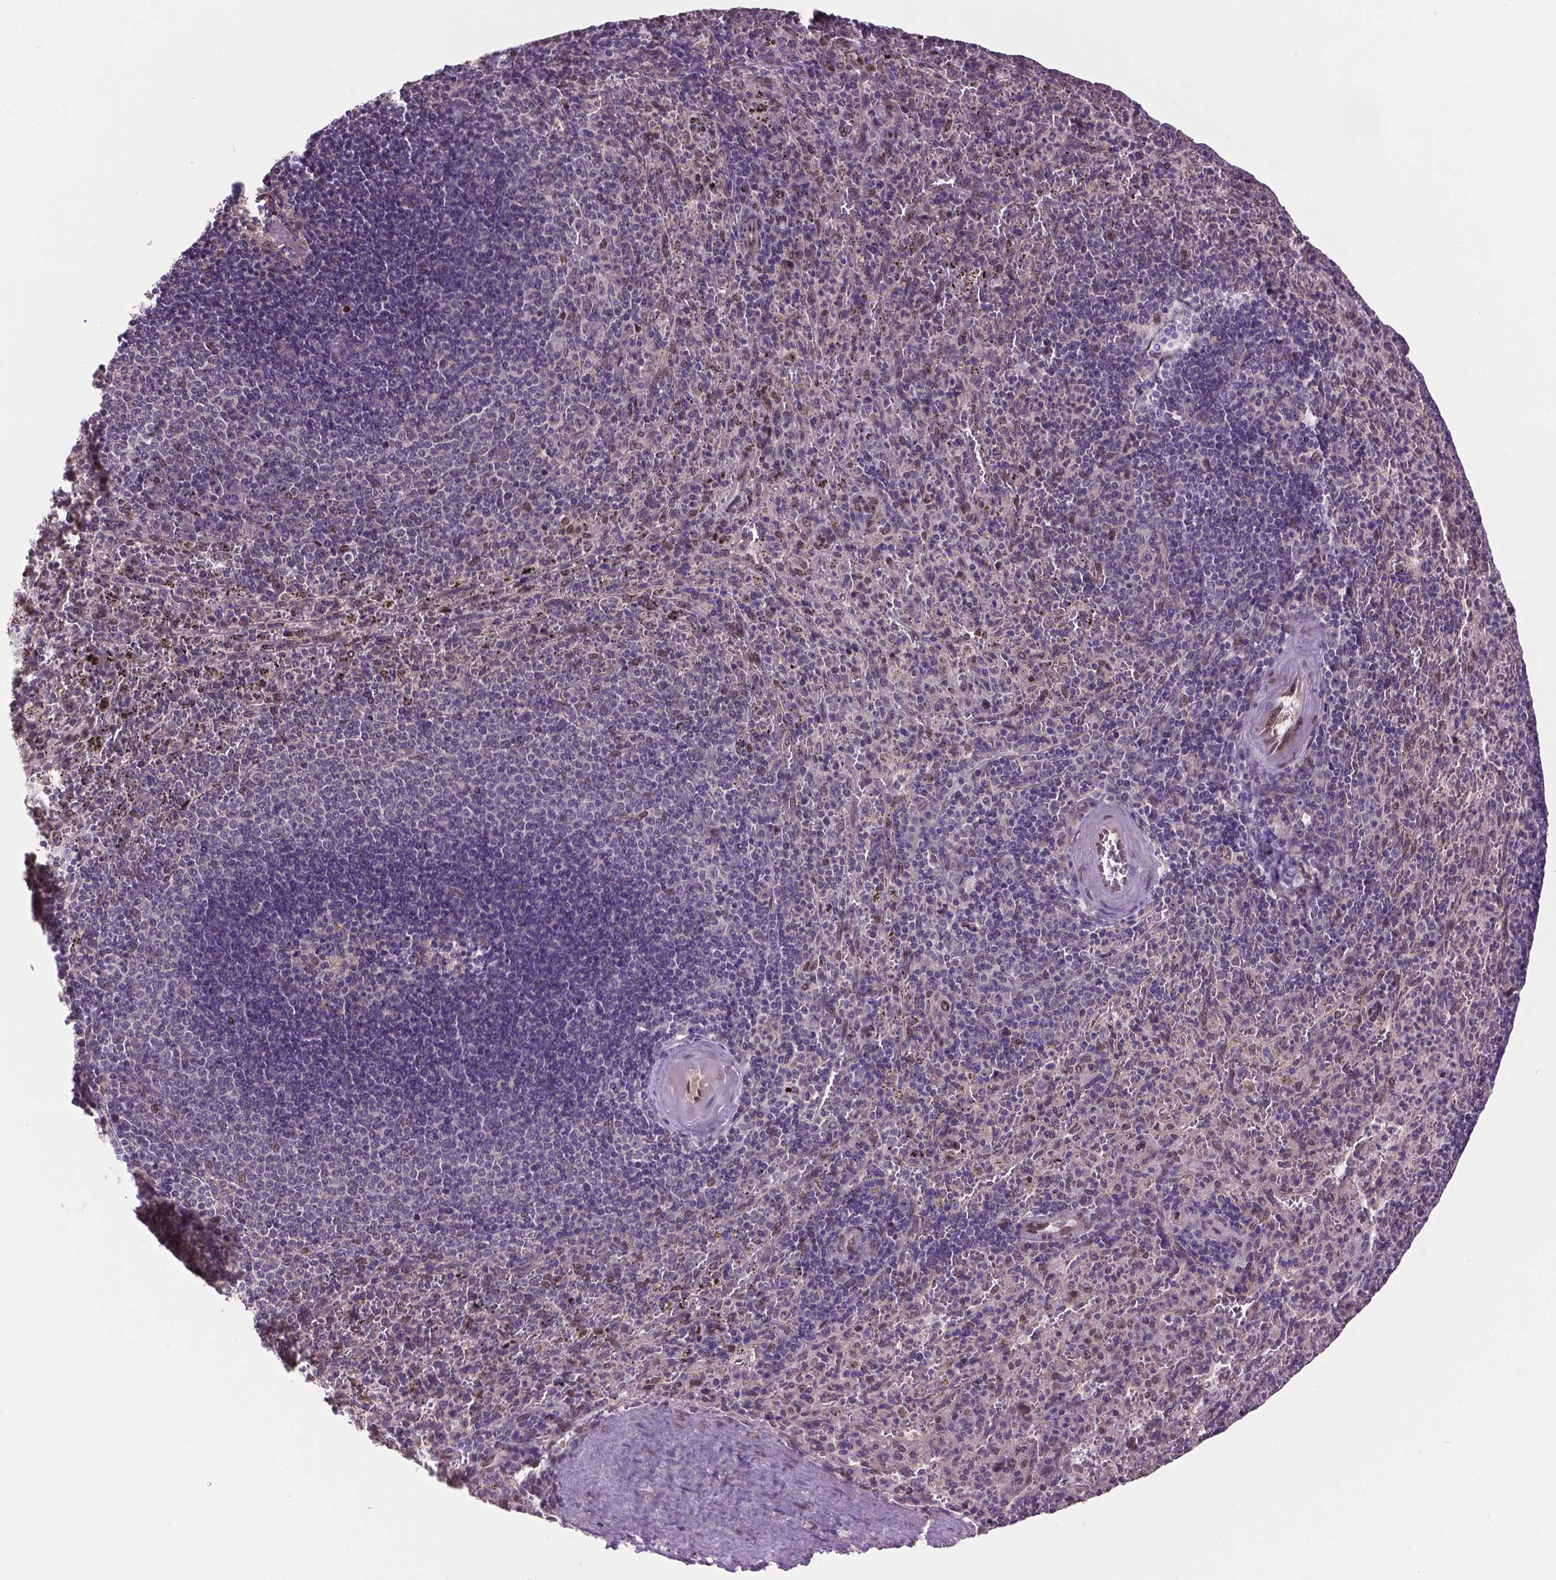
{"staining": {"intensity": "negative", "quantity": "none", "location": "none"}, "tissue": "spleen", "cell_type": "Cells in red pulp", "image_type": "normal", "snomed": [{"axis": "morphology", "description": "Normal tissue, NOS"}, {"axis": "topography", "description": "Spleen"}], "caption": "IHC image of normal spleen: human spleen stained with DAB (3,3'-diaminobenzidine) reveals no significant protein positivity in cells in red pulp. (DAB (3,3'-diaminobenzidine) immunohistochemistry with hematoxylin counter stain).", "gene": "ENSG00000289700", "patient": {"sex": "male", "age": 57}}